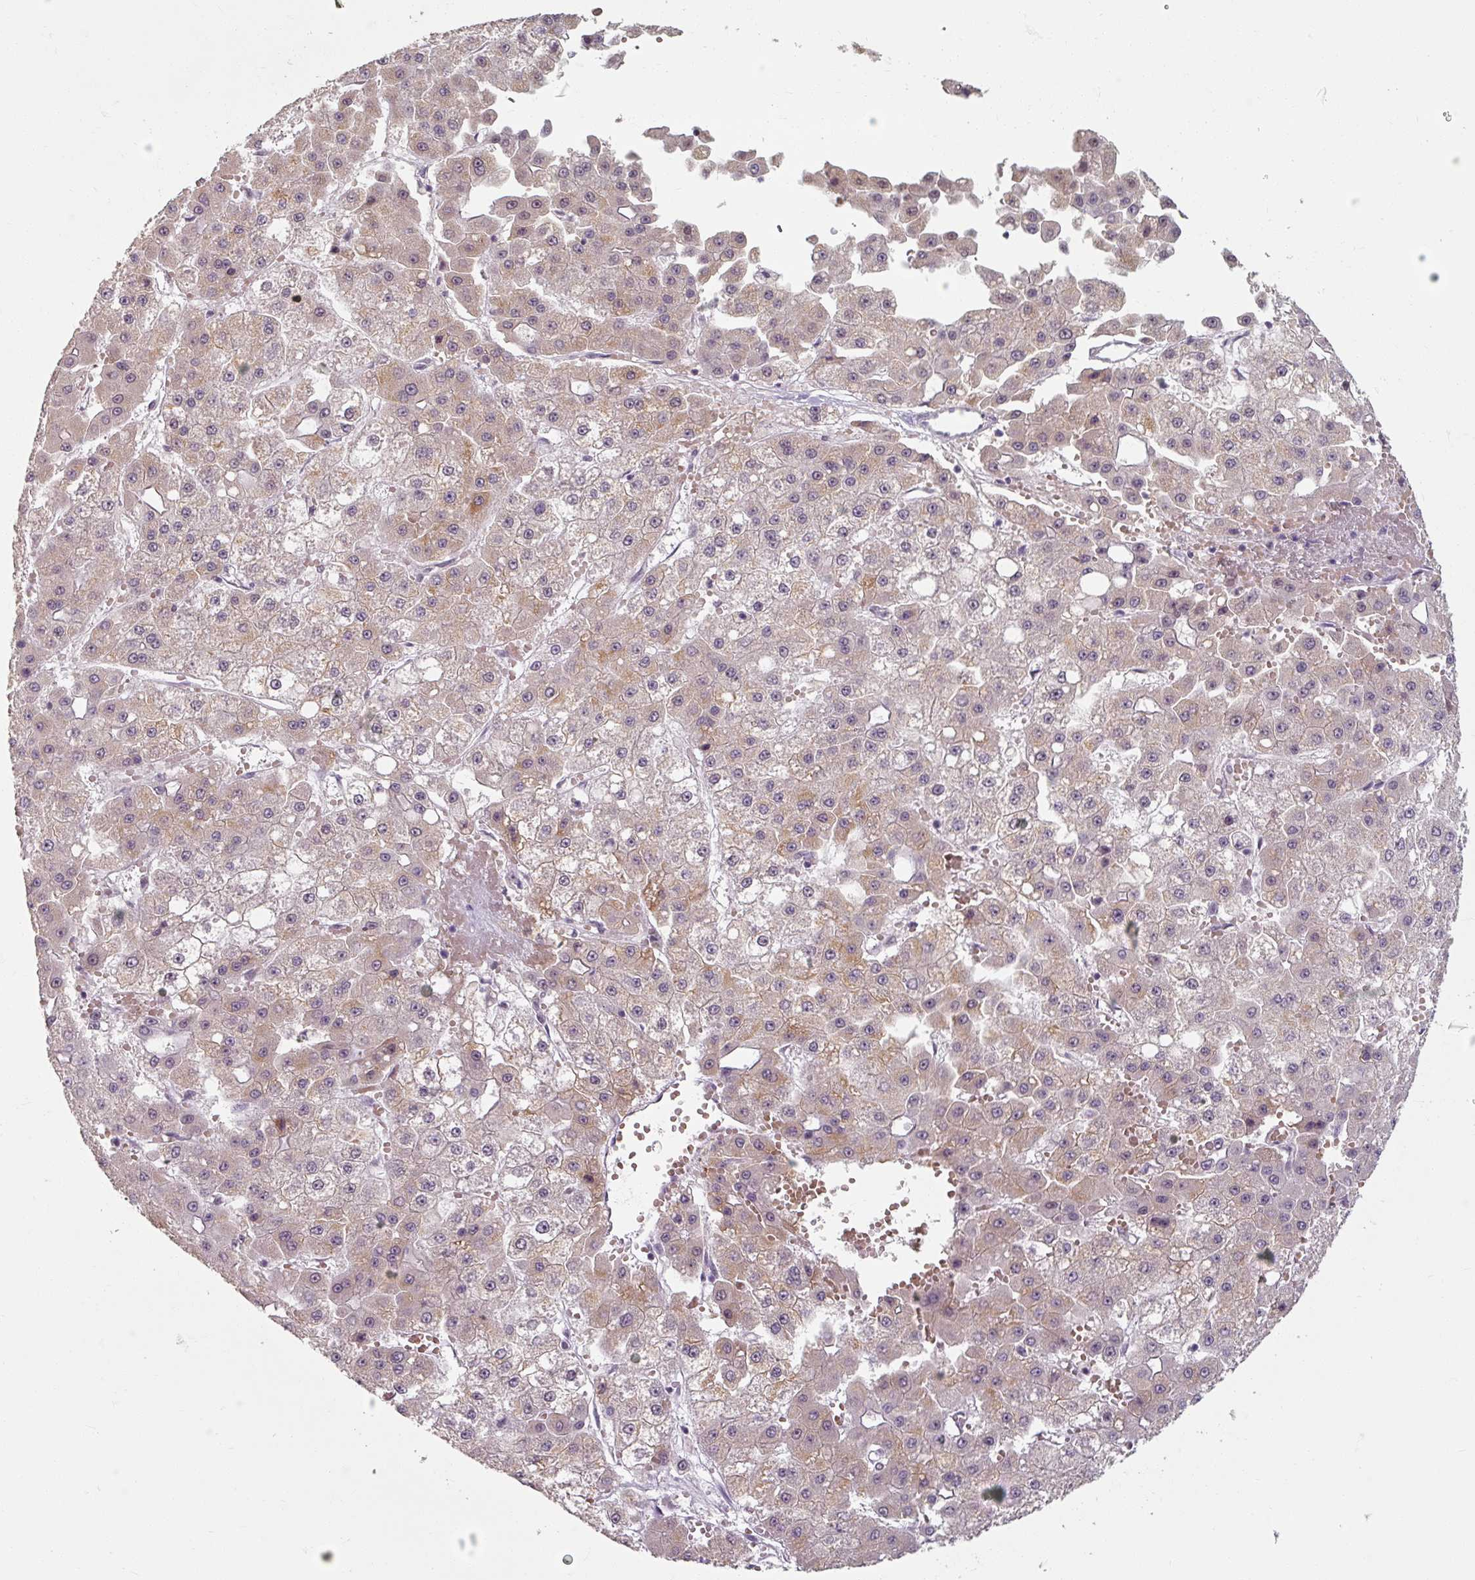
{"staining": {"intensity": "weak", "quantity": "25%-75%", "location": "cytoplasmic/membranous,nuclear"}, "tissue": "liver cancer", "cell_type": "Tumor cells", "image_type": "cancer", "snomed": [{"axis": "morphology", "description": "Carcinoma, Hepatocellular, NOS"}, {"axis": "topography", "description": "Liver"}], "caption": "High-magnification brightfield microscopy of liver hepatocellular carcinoma stained with DAB (3,3'-diaminobenzidine) (brown) and counterstained with hematoxylin (blue). tumor cells exhibit weak cytoplasmic/membranous and nuclear expression is present in about25%-75% of cells.", "gene": "ZFTRAF1", "patient": {"sex": "male", "age": 47}}